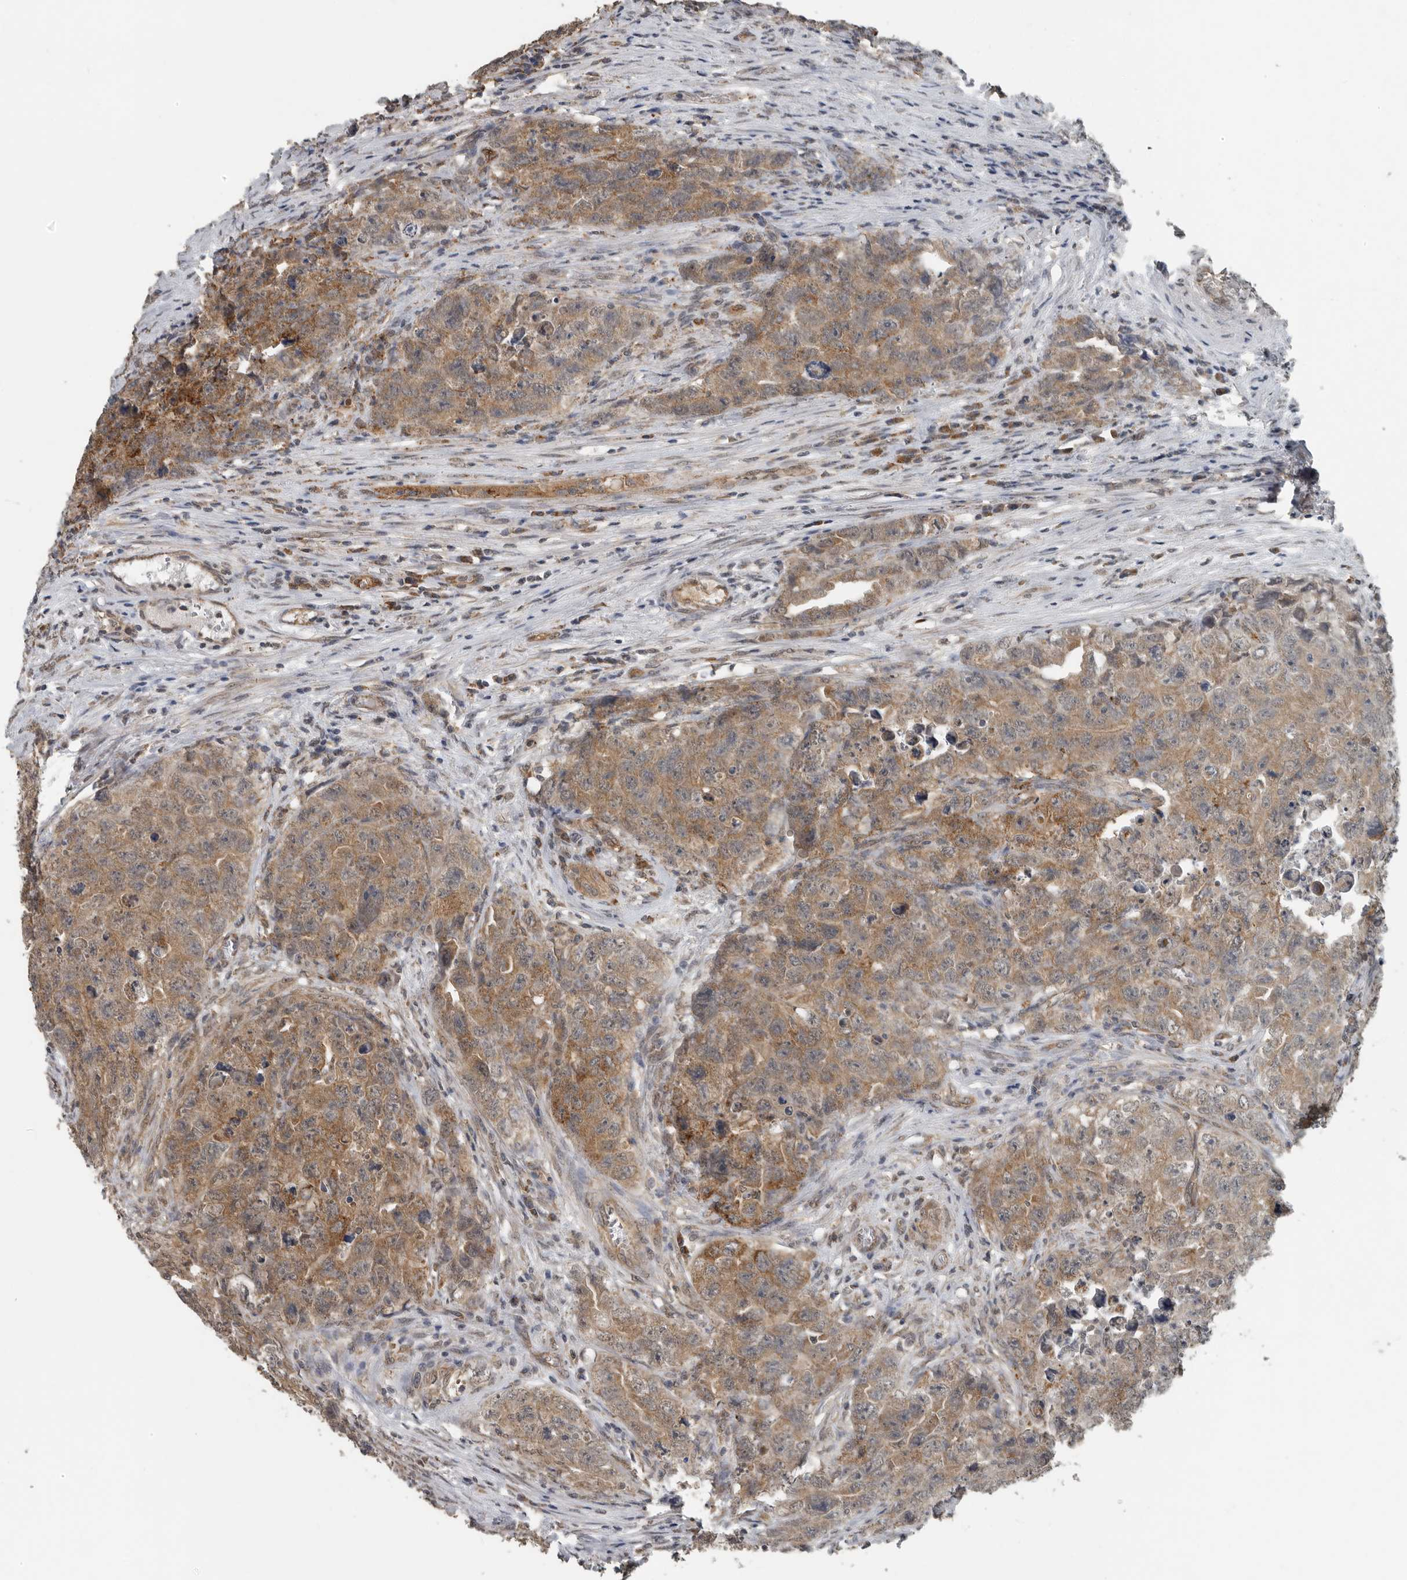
{"staining": {"intensity": "moderate", "quantity": ">75%", "location": "cytoplasmic/membranous"}, "tissue": "testis cancer", "cell_type": "Tumor cells", "image_type": "cancer", "snomed": [{"axis": "morphology", "description": "Seminoma, NOS"}, {"axis": "morphology", "description": "Carcinoma, Embryonal, NOS"}, {"axis": "topography", "description": "Testis"}], "caption": "IHC of embryonal carcinoma (testis) reveals medium levels of moderate cytoplasmic/membranous positivity in approximately >75% of tumor cells. The staining is performed using DAB (3,3'-diaminobenzidine) brown chromogen to label protein expression. The nuclei are counter-stained blue using hematoxylin.", "gene": "AFAP1", "patient": {"sex": "male", "age": 43}}